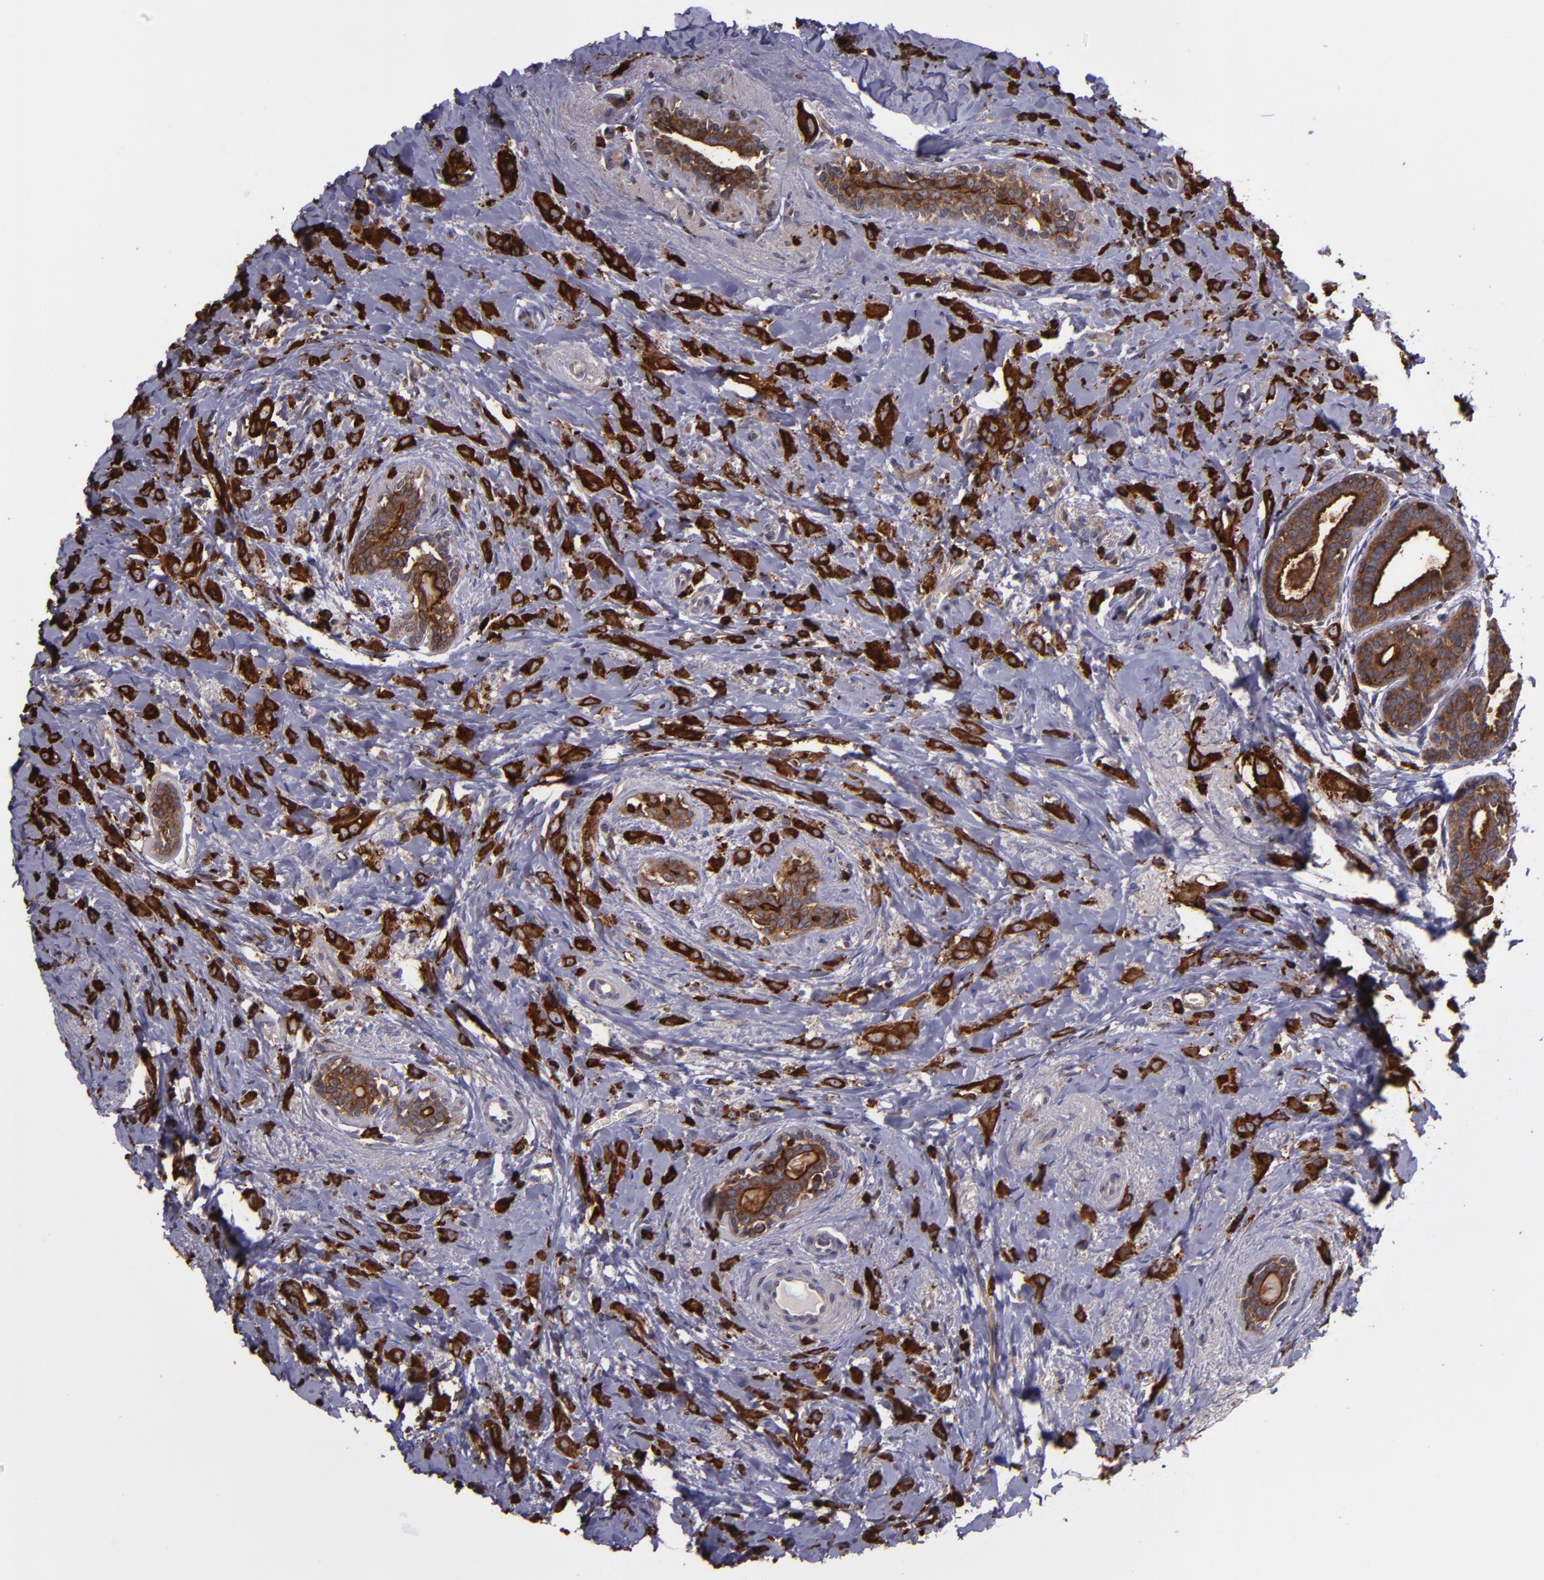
{"staining": {"intensity": "strong", "quantity": ">75%", "location": "cytoplasmic/membranous"}, "tissue": "breast cancer", "cell_type": "Tumor cells", "image_type": "cancer", "snomed": [{"axis": "morphology", "description": "Lobular carcinoma"}, {"axis": "topography", "description": "Breast"}], "caption": "About >75% of tumor cells in human breast cancer exhibit strong cytoplasmic/membranous protein staining as visualized by brown immunohistochemical staining.", "gene": "SLC9A3R1", "patient": {"sex": "female", "age": 57}}